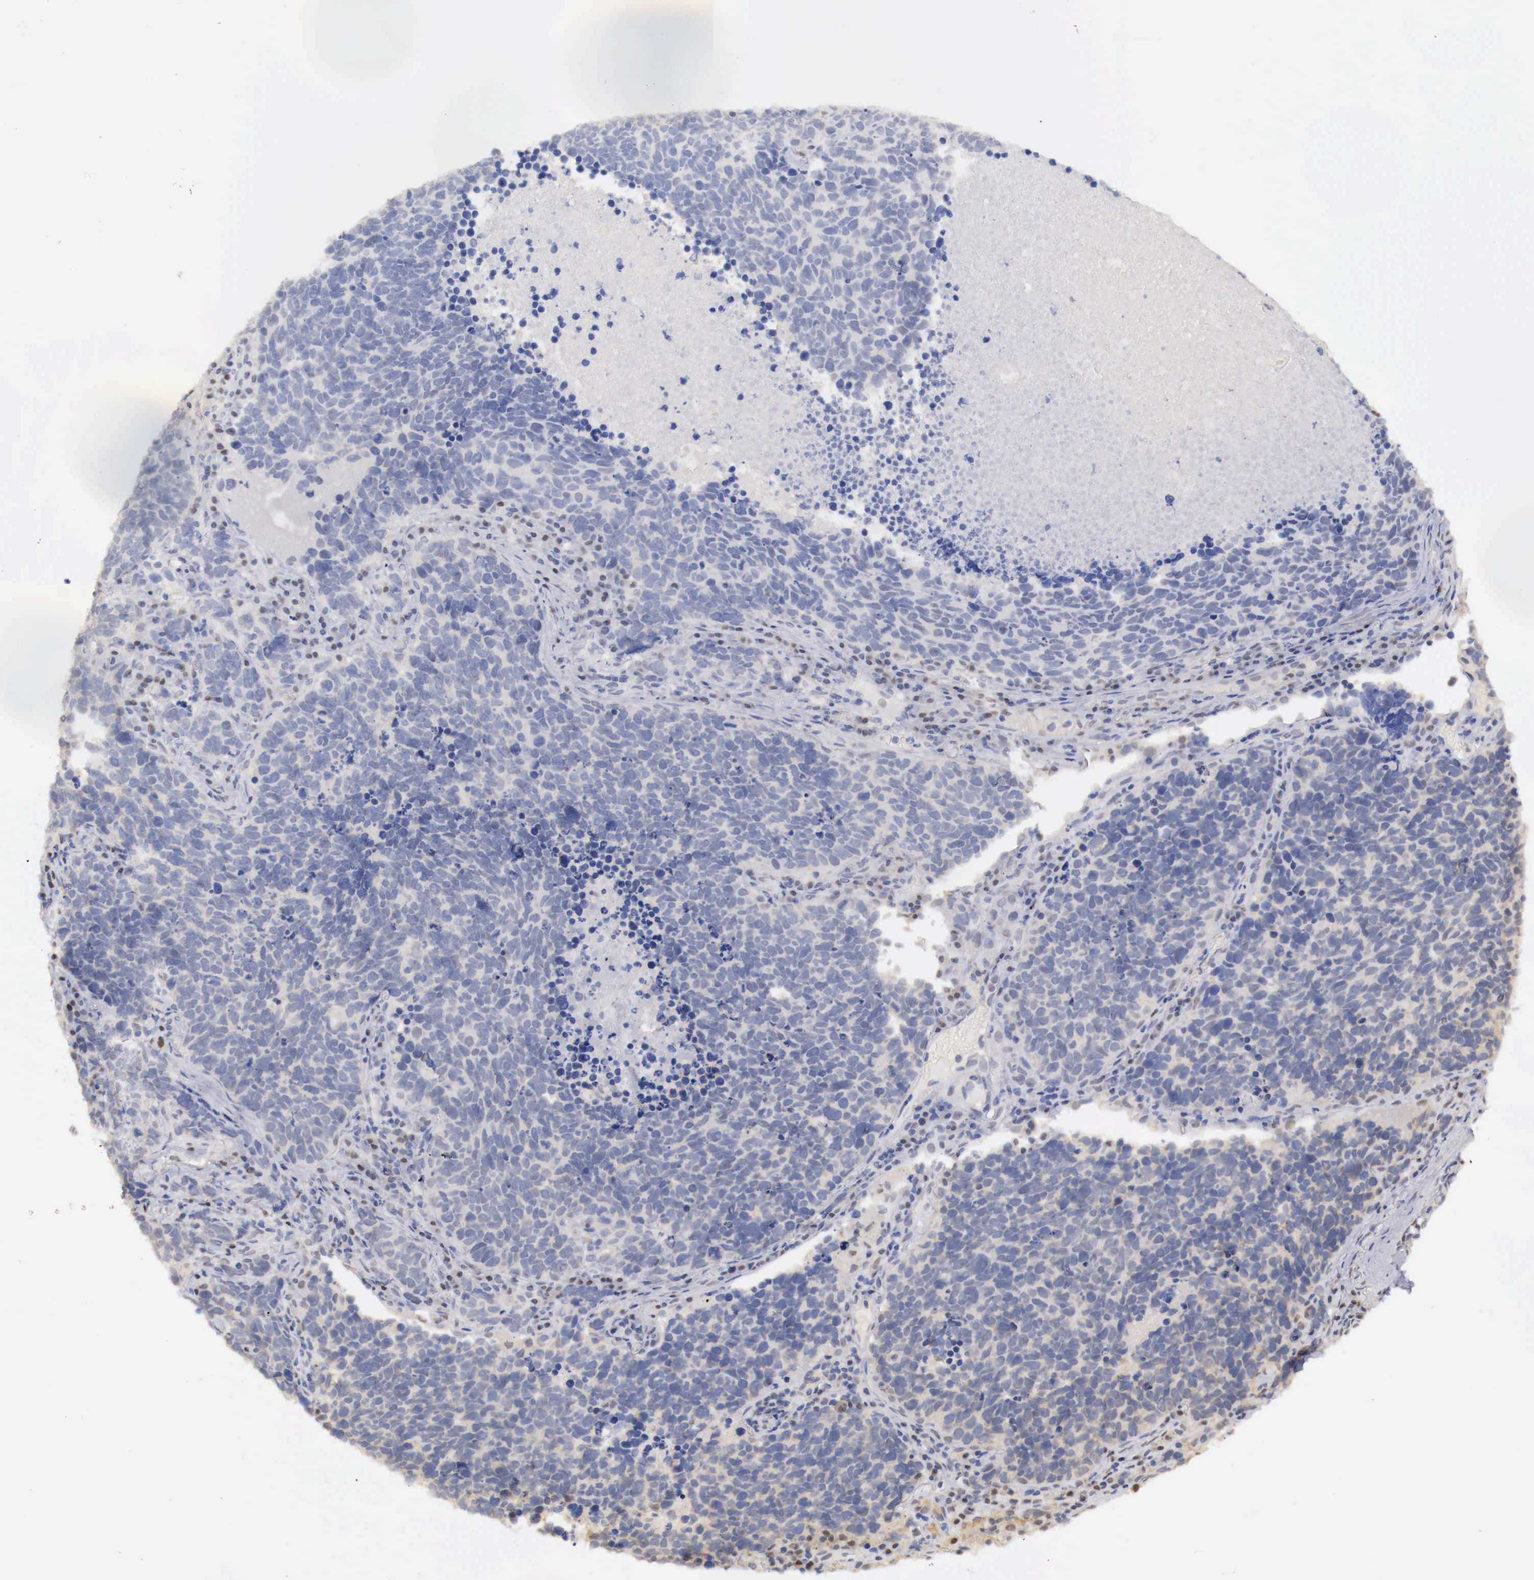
{"staining": {"intensity": "negative", "quantity": "none", "location": "none"}, "tissue": "lung cancer", "cell_type": "Tumor cells", "image_type": "cancer", "snomed": [{"axis": "morphology", "description": "Neoplasm, malignant, NOS"}, {"axis": "topography", "description": "Lung"}], "caption": "Tumor cells show no significant protein positivity in lung neoplasm (malignant).", "gene": "UBA1", "patient": {"sex": "female", "age": 75}}